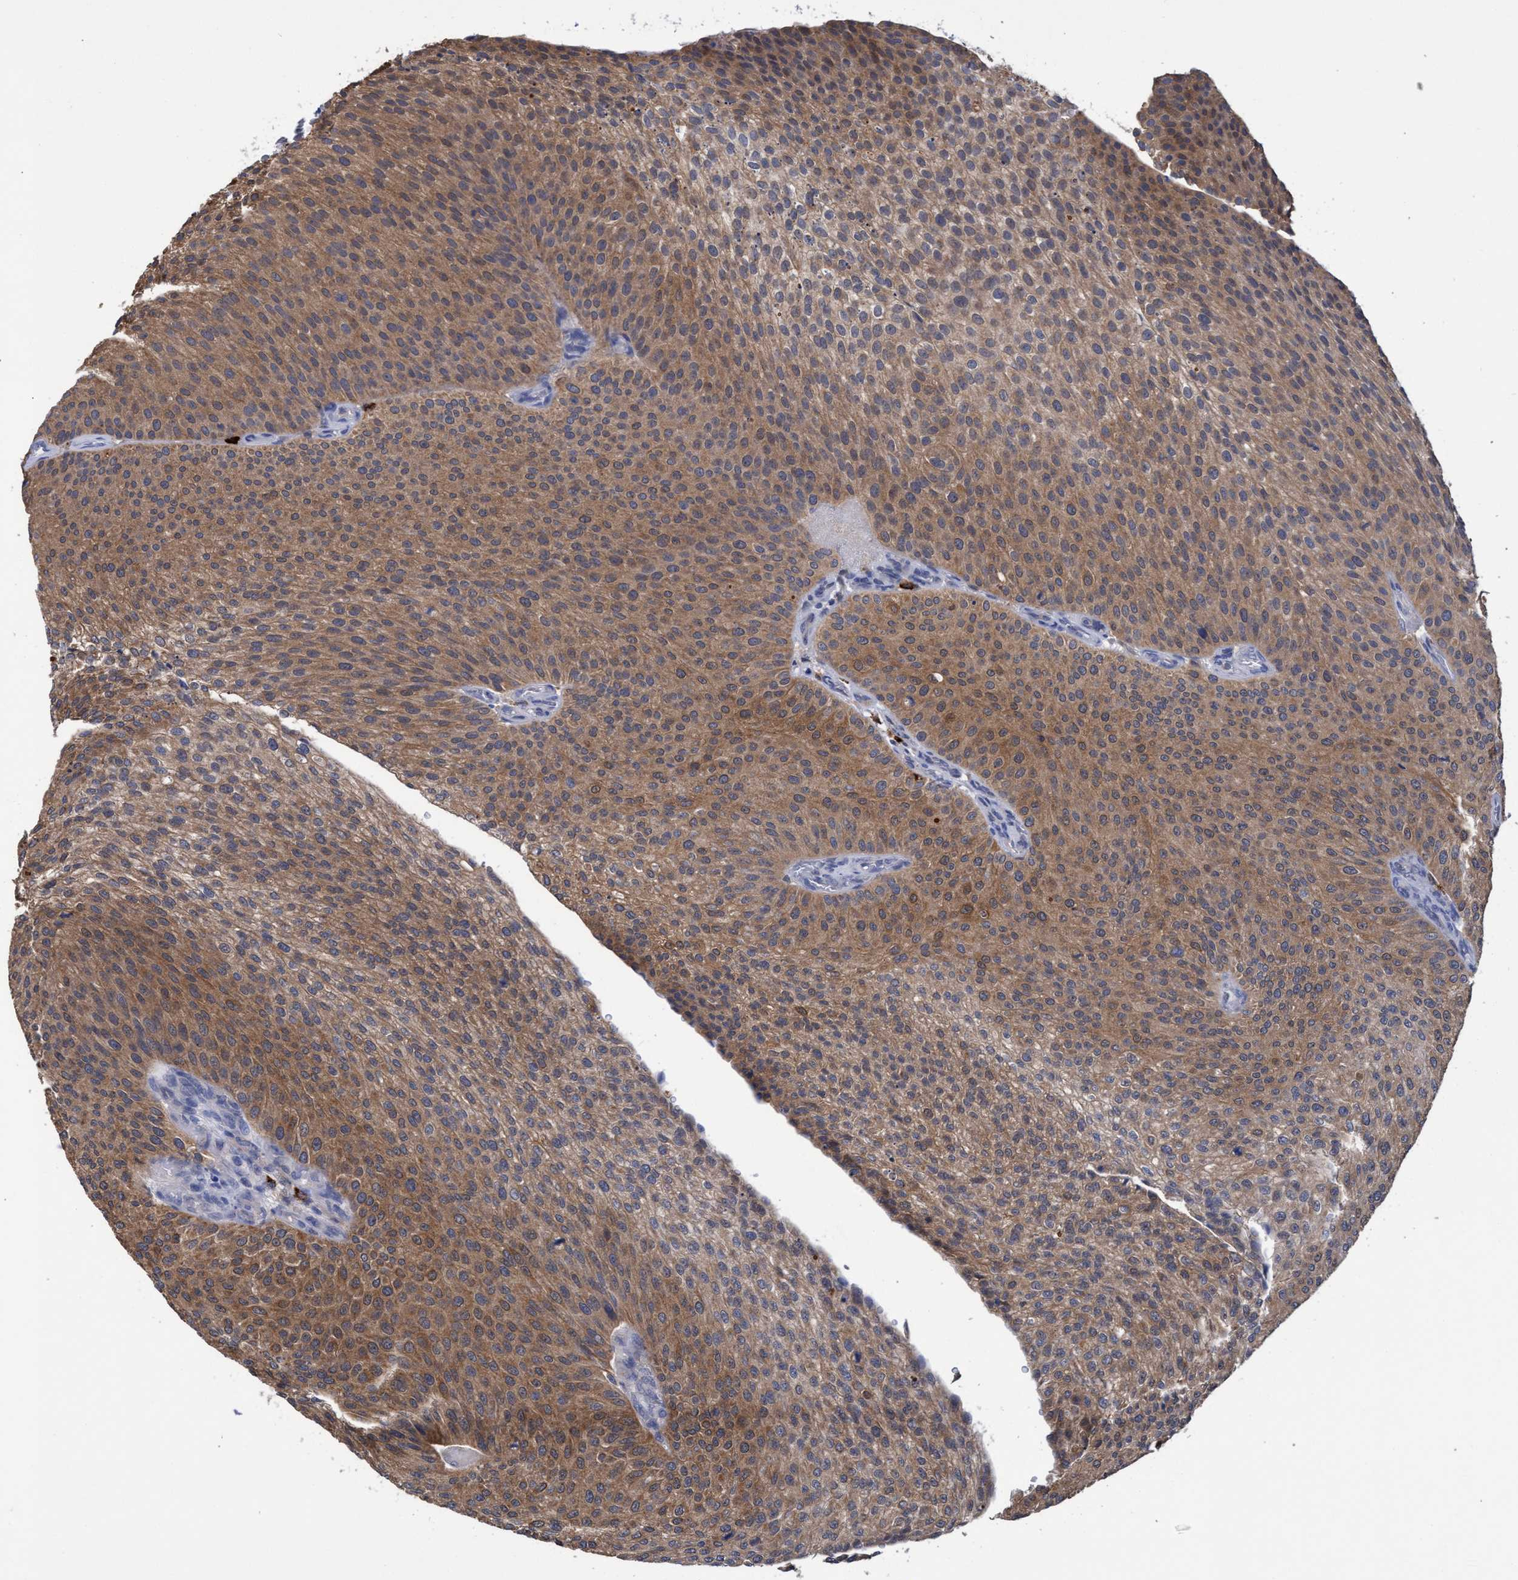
{"staining": {"intensity": "moderate", "quantity": ">75%", "location": "cytoplasmic/membranous"}, "tissue": "urothelial cancer", "cell_type": "Tumor cells", "image_type": "cancer", "snomed": [{"axis": "morphology", "description": "Urothelial carcinoma, Low grade"}, {"axis": "topography", "description": "Smooth muscle"}, {"axis": "topography", "description": "Urinary bladder"}], "caption": "The image demonstrates immunohistochemical staining of urothelial carcinoma (low-grade). There is moderate cytoplasmic/membranous staining is seen in about >75% of tumor cells.", "gene": "PNPO", "patient": {"sex": "male", "age": 60}}